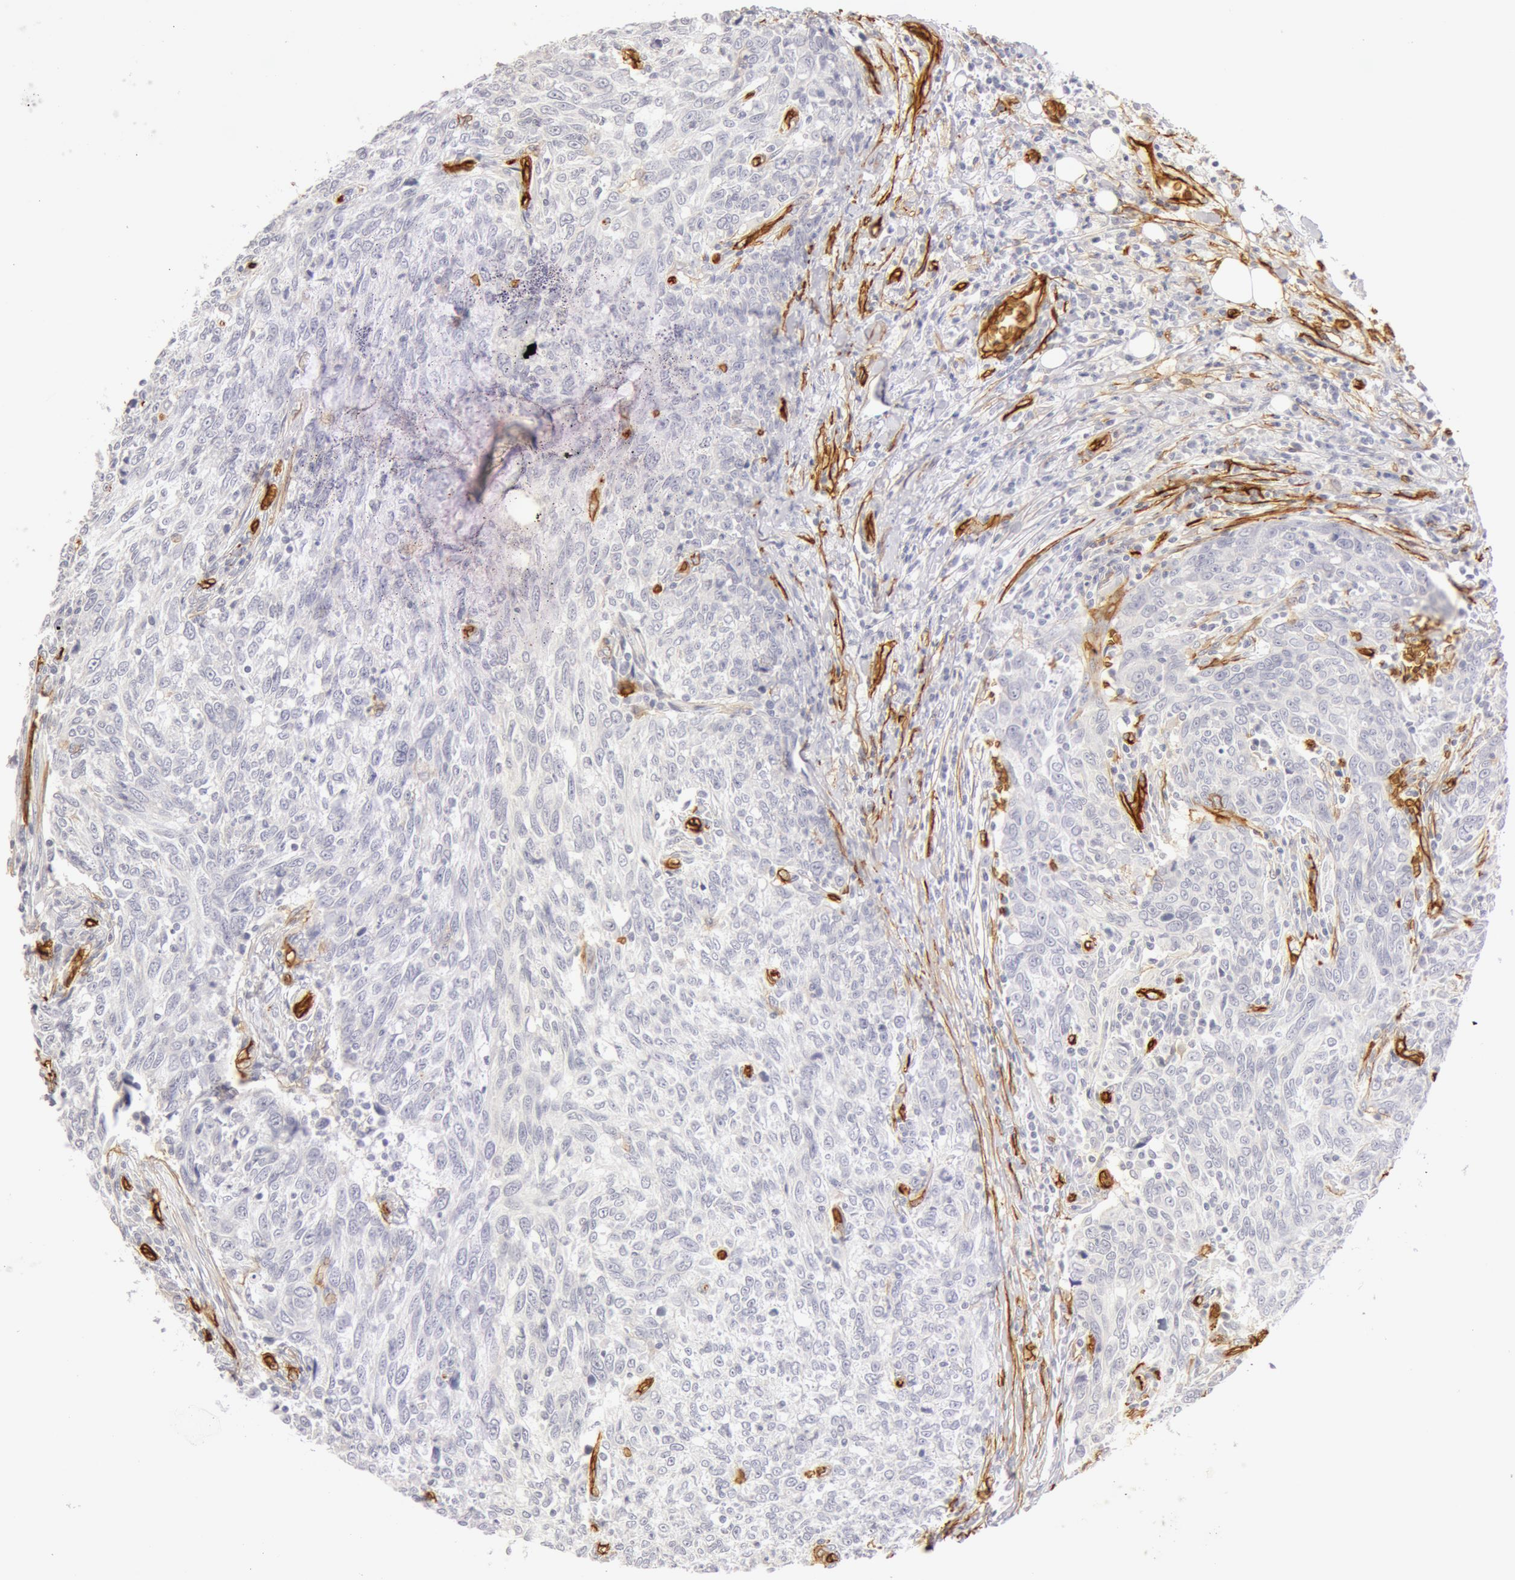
{"staining": {"intensity": "negative", "quantity": "none", "location": "none"}, "tissue": "breast cancer", "cell_type": "Tumor cells", "image_type": "cancer", "snomed": [{"axis": "morphology", "description": "Duct carcinoma"}, {"axis": "topography", "description": "Breast"}], "caption": "DAB immunohistochemical staining of human intraductal carcinoma (breast) exhibits no significant expression in tumor cells.", "gene": "AQP1", "patient": {"sex": "female", "age": 50}}